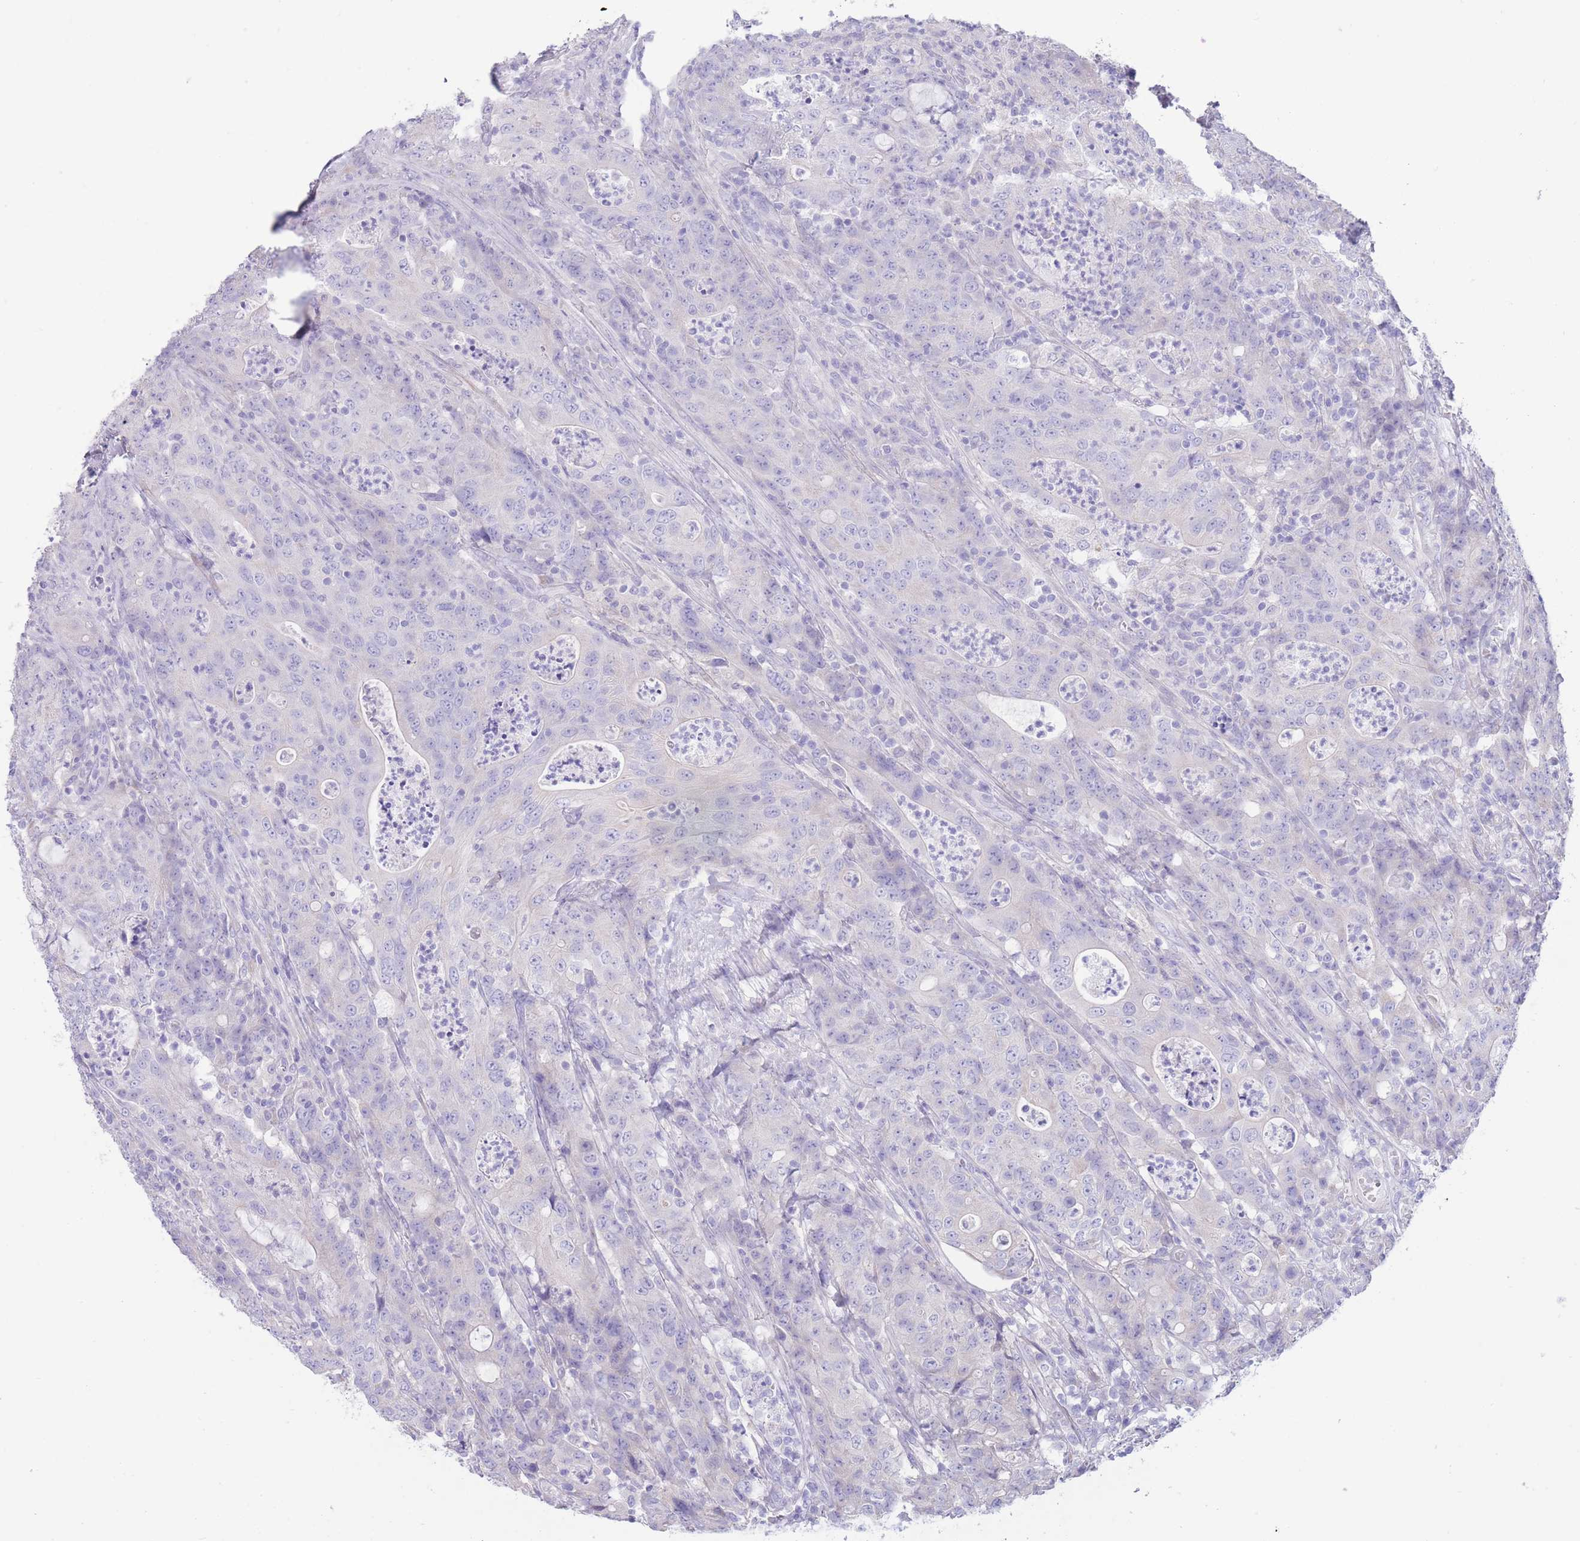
{"staining": {"intensity": "negative", "quantity": "none", "location": "none"}, "tissue": "colorectal cancer", "cell_type": "Tumor cells", "image_type": "cancer", "snomed": [{"axis": "morphology", "description": "Adenocarcinoma, NOS"}, {"axis": "topography", "description": "Colon"}], "caption": "Colorectal cancer was stained to show a protein in brown. There is no significant expression in tumor cells.", "gene": "FAH", "patient": {"sex": "male", "age": 83}}